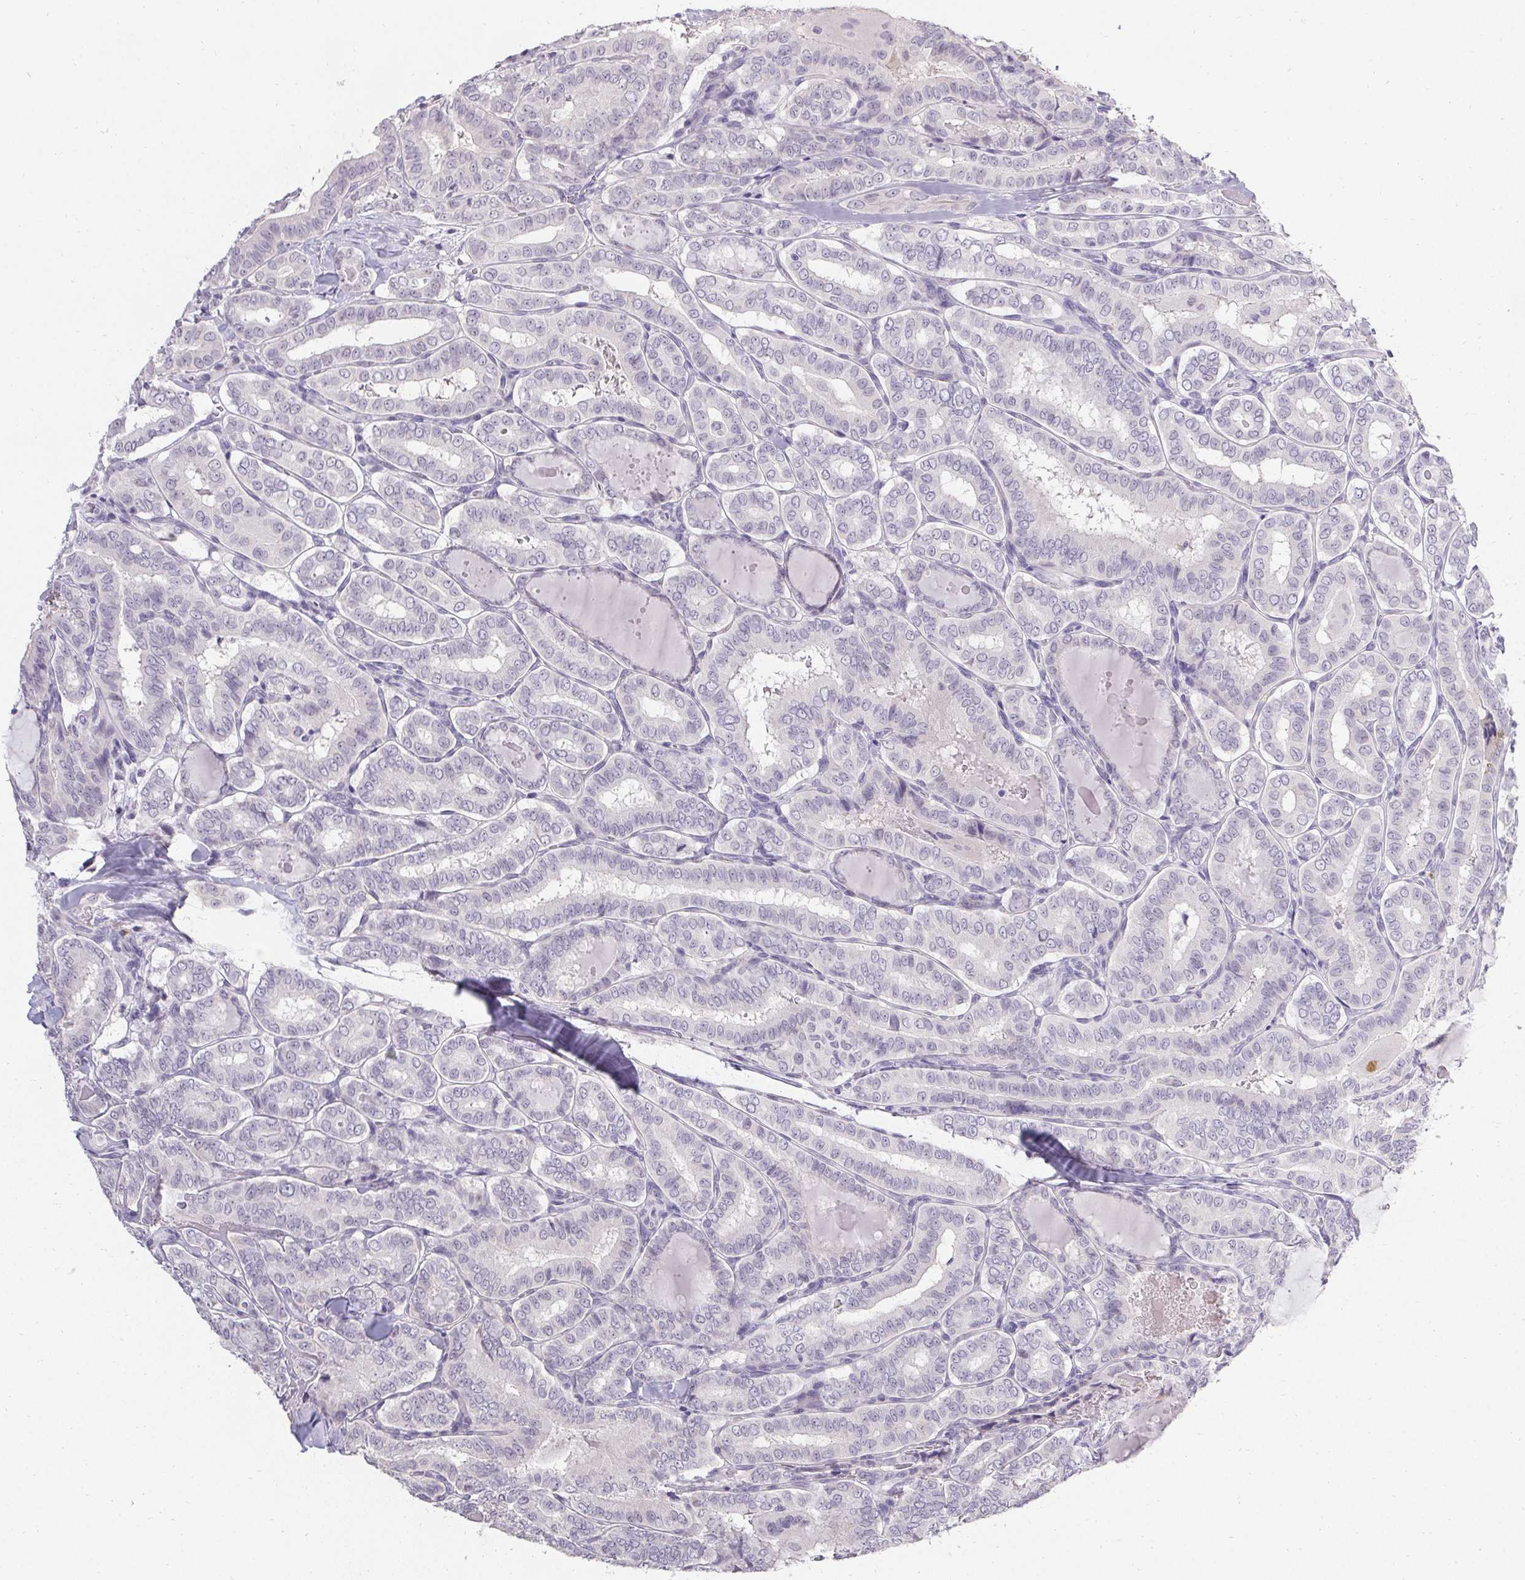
{"staining": {"intensity": "negative", "quantity": "none", "location": "none"}, "tissue": "thyroid cancer", "cell_type": "Tumor cells", "image_type": "cancer", "snomed": [{"axis": "morphology", "description": "Papillary adenocarcinoma, NOS"}, {"axis": "morphology", "description": "Papillary adenoma metastatic"}, {"axis": "topography", "description": "Thyroid gland"}], "caption": "An immunohistochemistry (IHC) photomicrograph of thyroid cancer is shown. There is no staining in tumor cells of thyroid cancer.", "gene": "PMEL", "patient": {"sex": "female", "age": 50}}